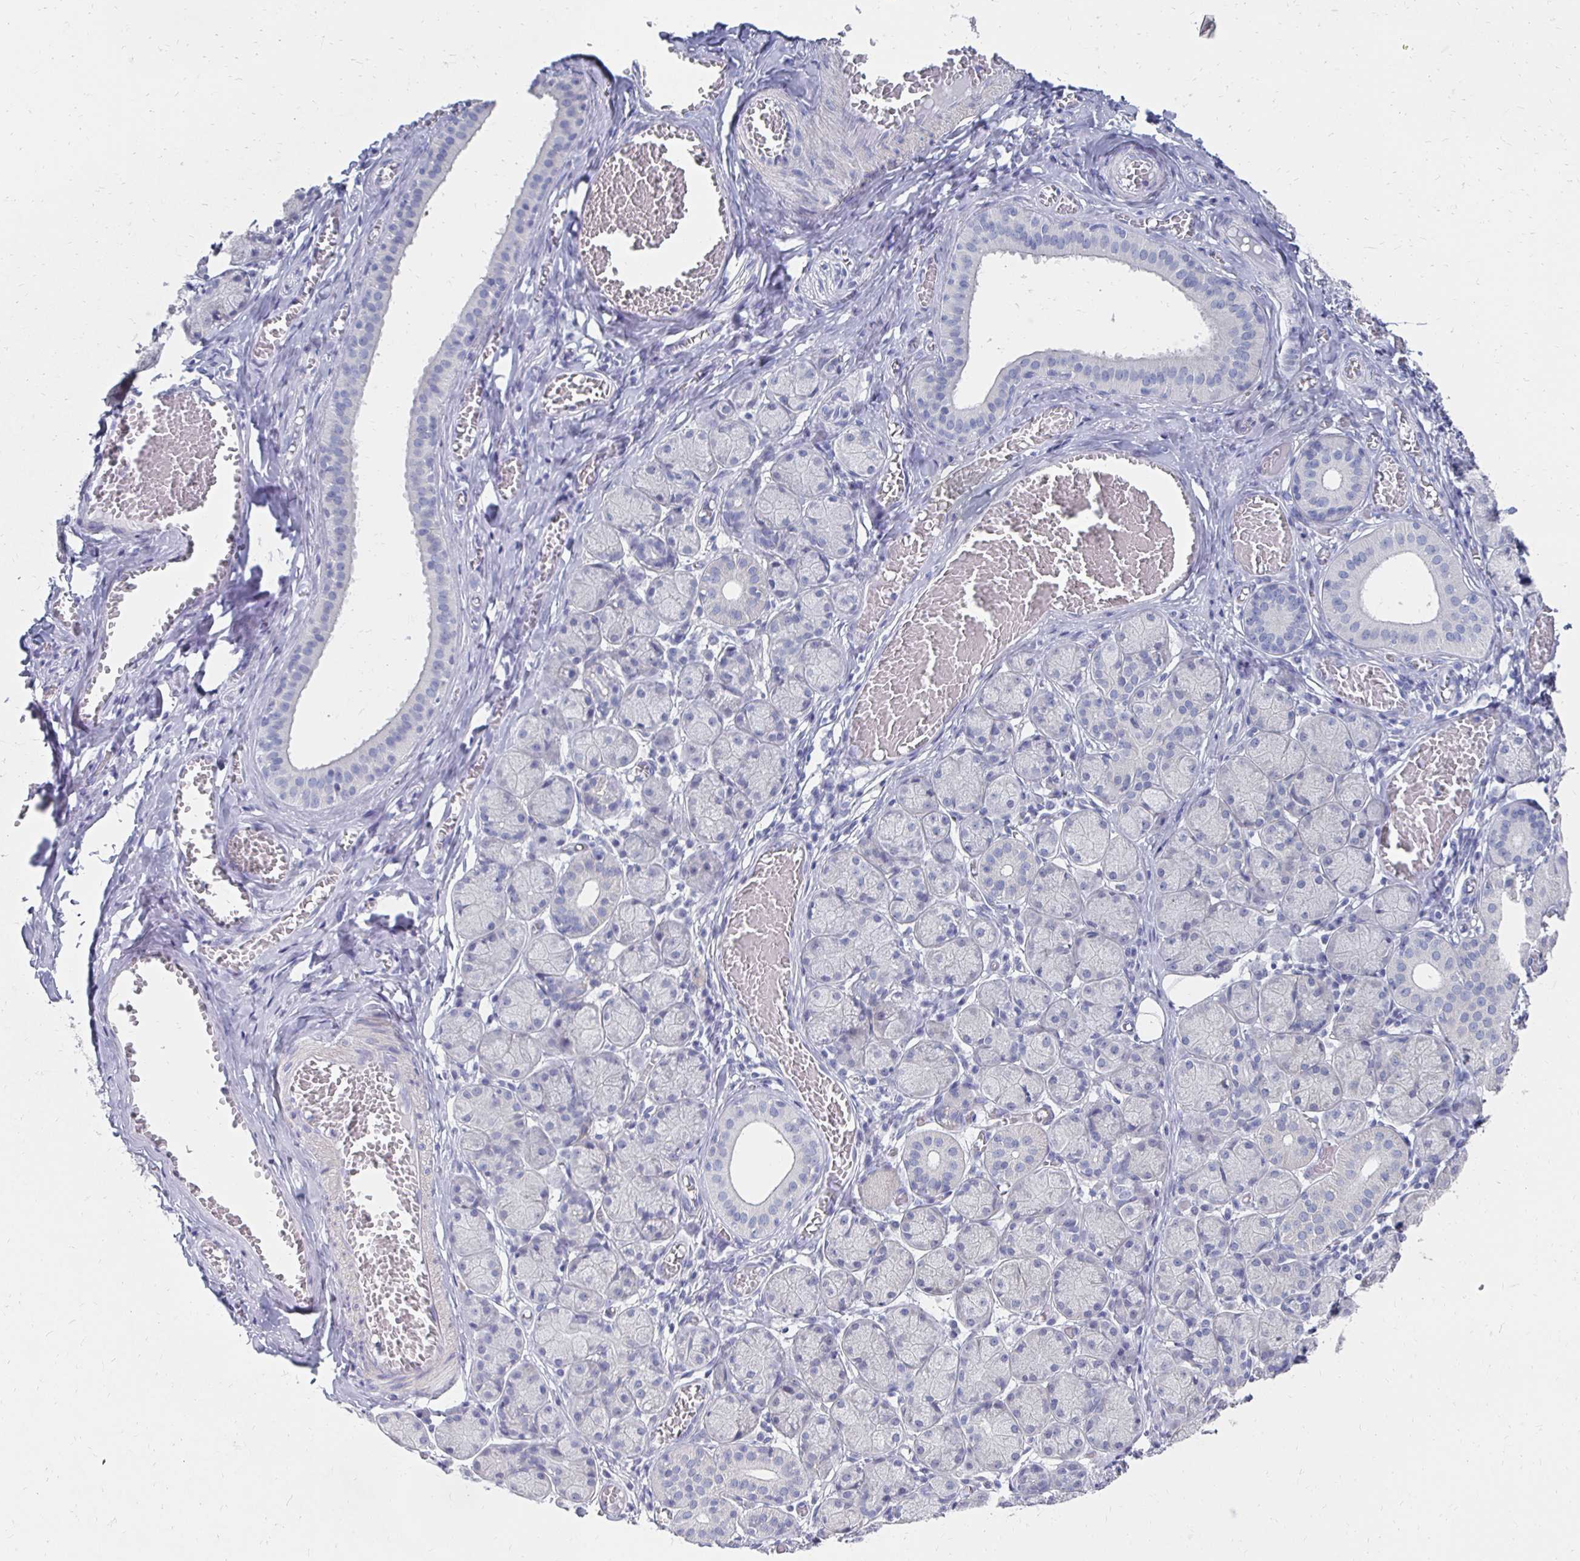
{"staining": {"intensity": "negative", "quantity": "none", "location": "none"}, "tissue": "salivary gland", "cell_type": "Glandular cells", "image_type": "normal", "snomed": [{"axis": "morphology", "description": "Normal tissue, NOS"}, {"axis": "topography", "description": "Salivary gland"}], "caption": "Immunohistochemistry (IHC) photomicrograph of benign salivary gland stained for a protein (brown), which displays no staining in glandular cells.", "gene": "SYCP3", "patient": {"sex": "female", "age": 24}}